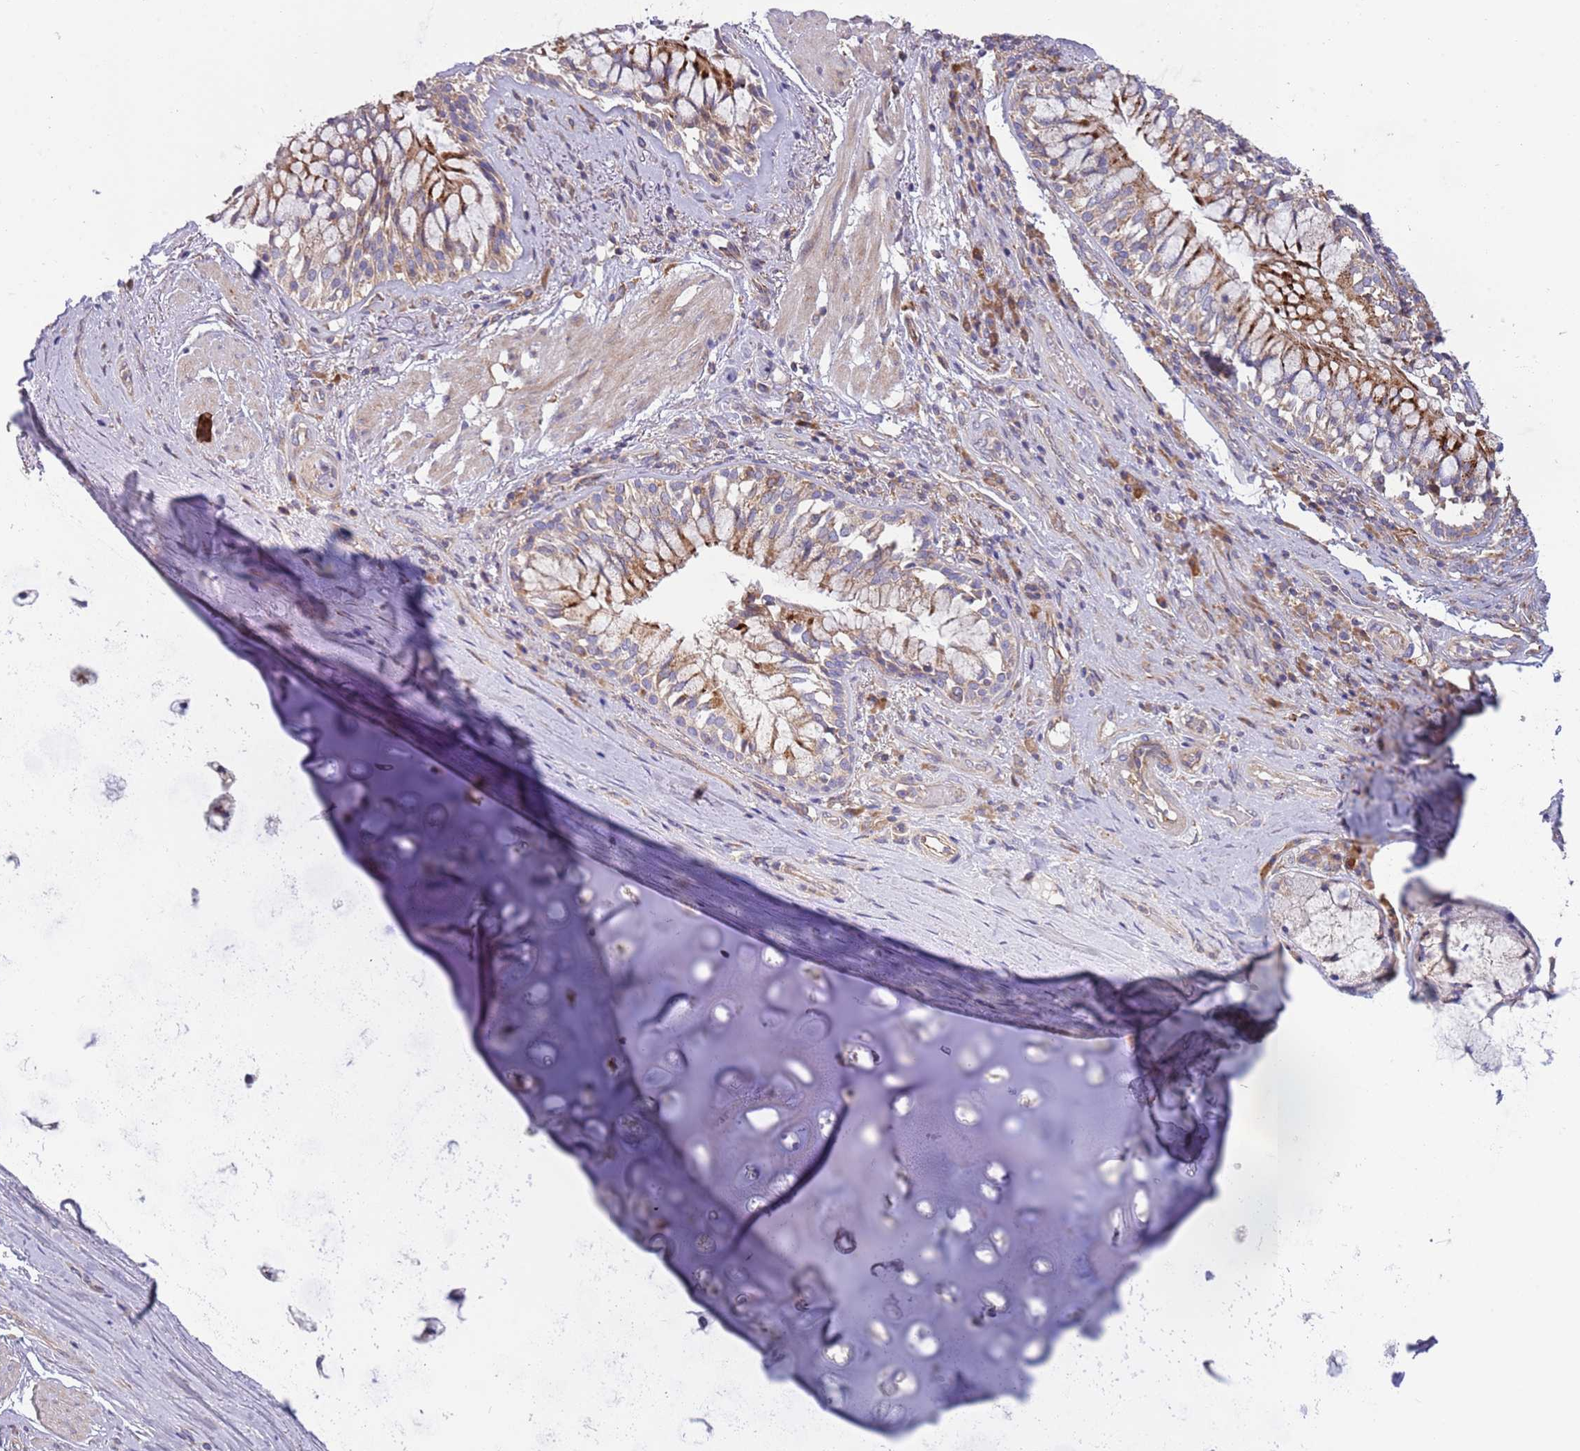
{"staining": {"intensity": "negative", "quantity": "none", "location": "none"}, "tissue": "adipose tissue", "cell_type": "Adipocytes", "image_type": "normal", "snomed": [{"axis": "morphology", "description": "Normal tissue, NOS"}, {"axis": "morphology", "description": "Squamous cell carcinoma, NOS"}, {"axis": "topography", "description": "Bronchus"}, {"axis": "topography", "description": "Lung"}], "caption": "An image of human adipose tissue is negative for staining in adipocytes. The staining is performed using DAB brown chromogen with nuclei counter-stained in using hematoxylin.", "gene": "ARMCX6", "patient": {"sex": "male", "age": 64}}